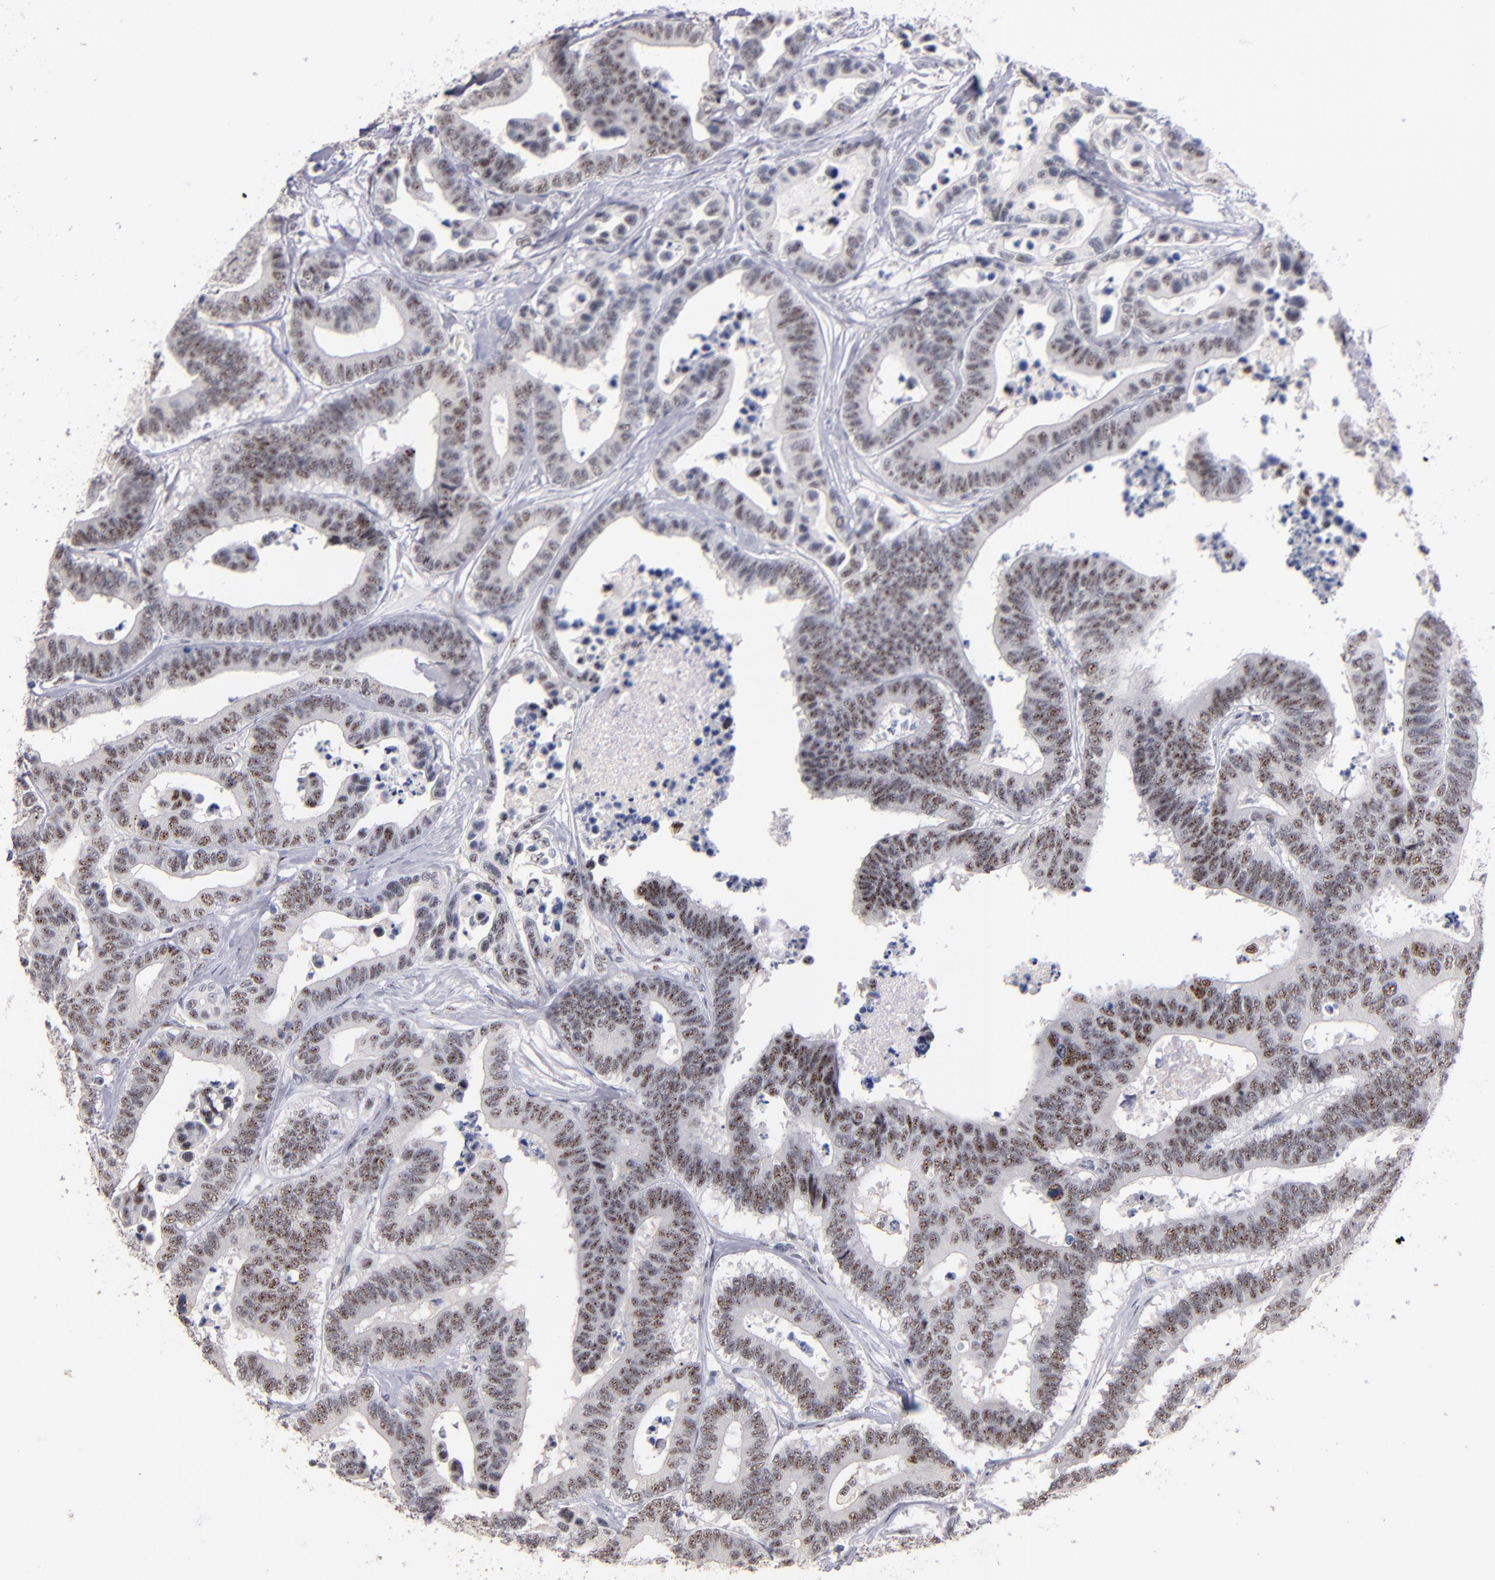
{"staining": {"intensity": "moderate", "quantity": ">75%", "location": "nuclear"}, "tissue": "colorectal cancer", "cell_type": "Tumor cells", "image_type": "cancer", "snomed": [{"axis": "morphology", "description": "Adenocarcinoma, NOS"}, {"axis": "topography", "description": "Colon"}], "caption": "High-power microscopy captured an immunohistochemistry (IHC) histopathology image of adenocarcinoma (colorectal), revealing moderate nuclear positivity in approximately >75% of tumor cells. (DAB (3,3'-diaminobenzidine) IHC, brown staining for protein, blue staining for nuclei).", "gene": "RAF1", "patient": {"sex": "male", "age": 82}}